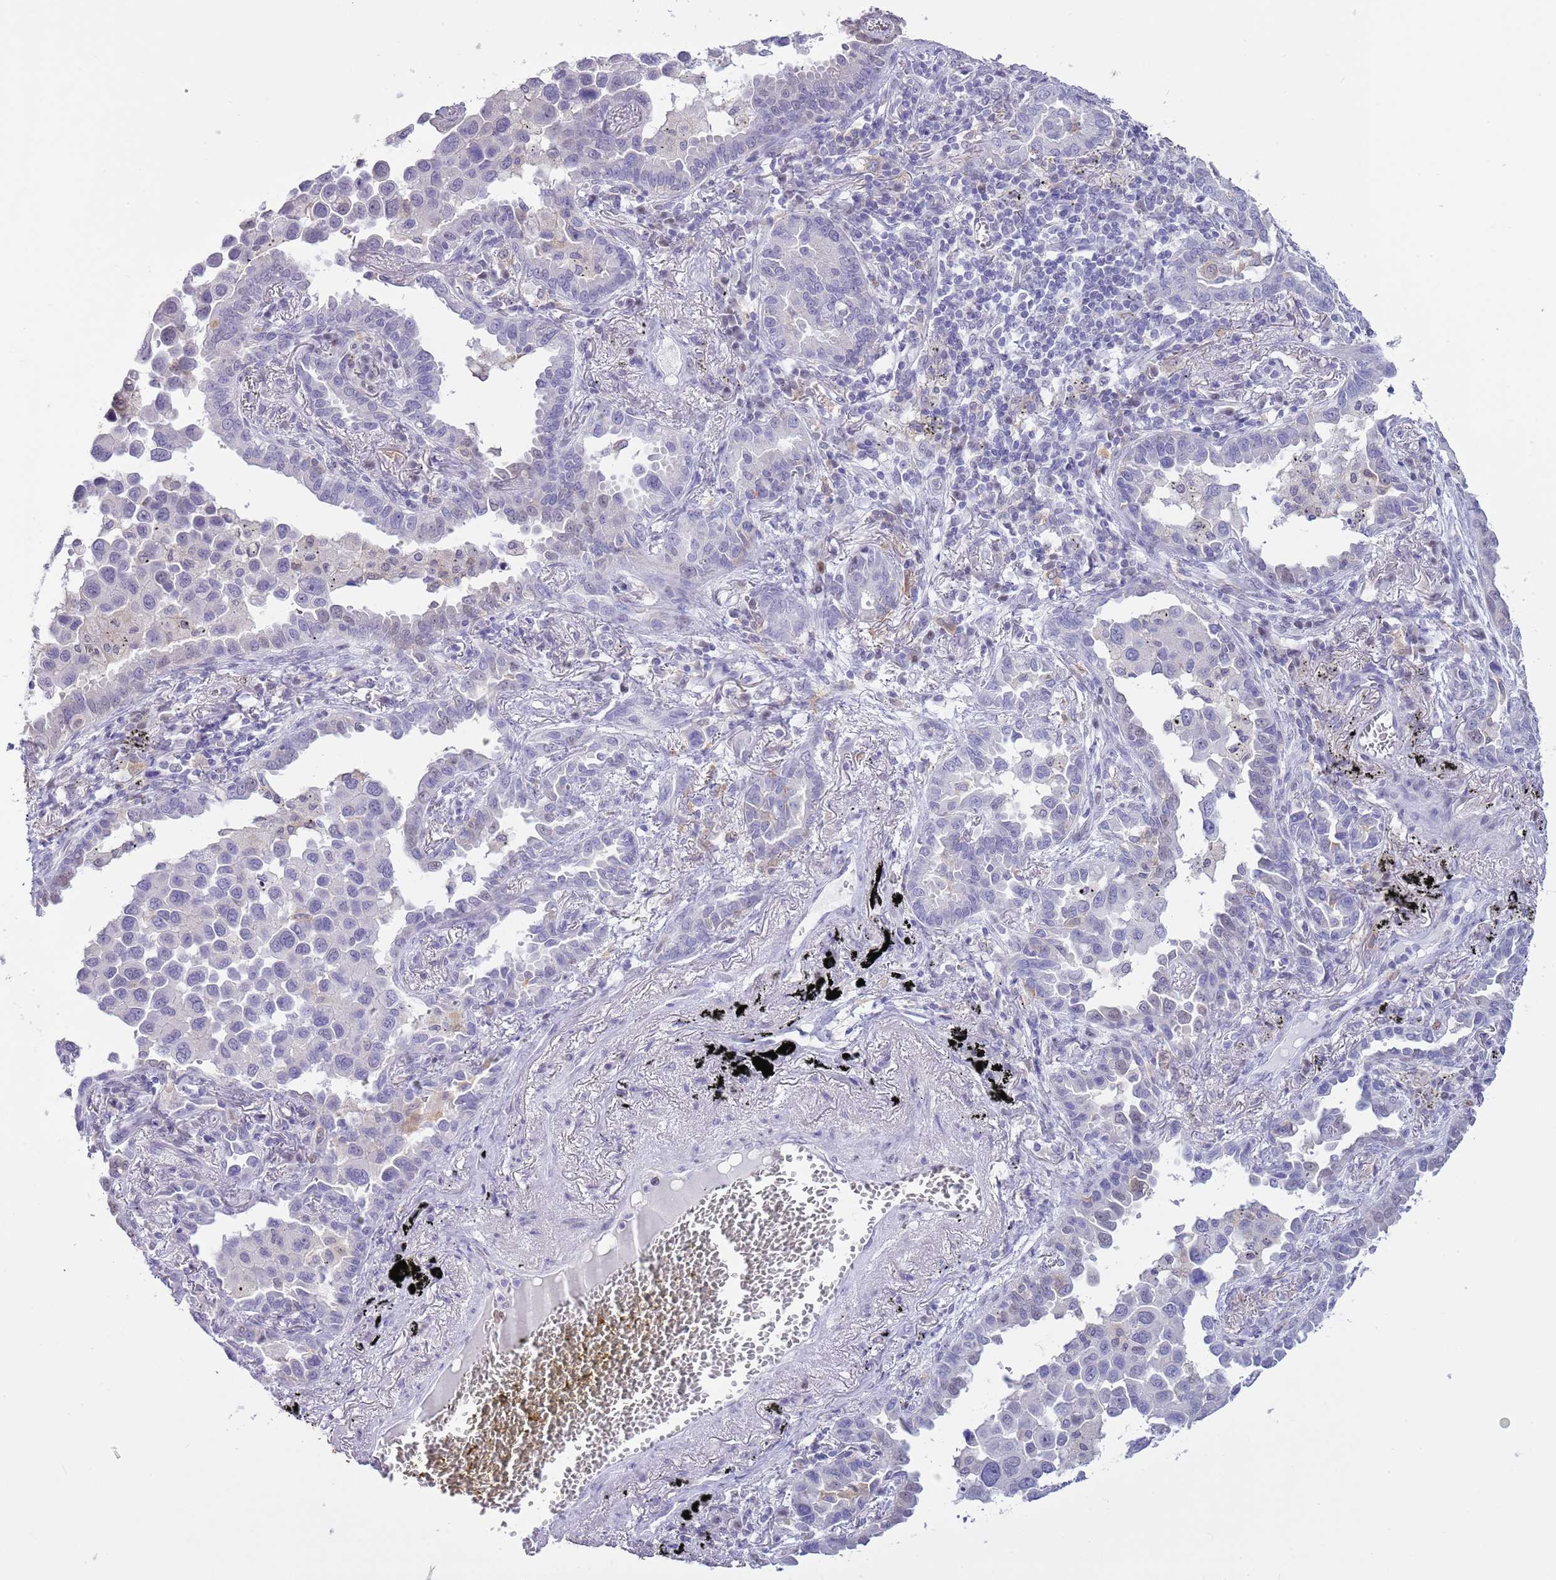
{"staining": {"intensity": "negative", "quantity": "none", "location": "none"}, "tissue": "lung cancer", "cell_type": "Tumor cells", "image_type": "cancer", "snomed": [{"axis": "morphology", "description": "Adenocarcinoma, NOS"}, {"axis": "topography", "description": "Lung"}], "caption": "DAB immunohistochemical staining of lung adenocarcinoma shows no significant staining in tumor cells.", "gene": "PPP1R17", "patient": {"sex": "male", "age": 67}}